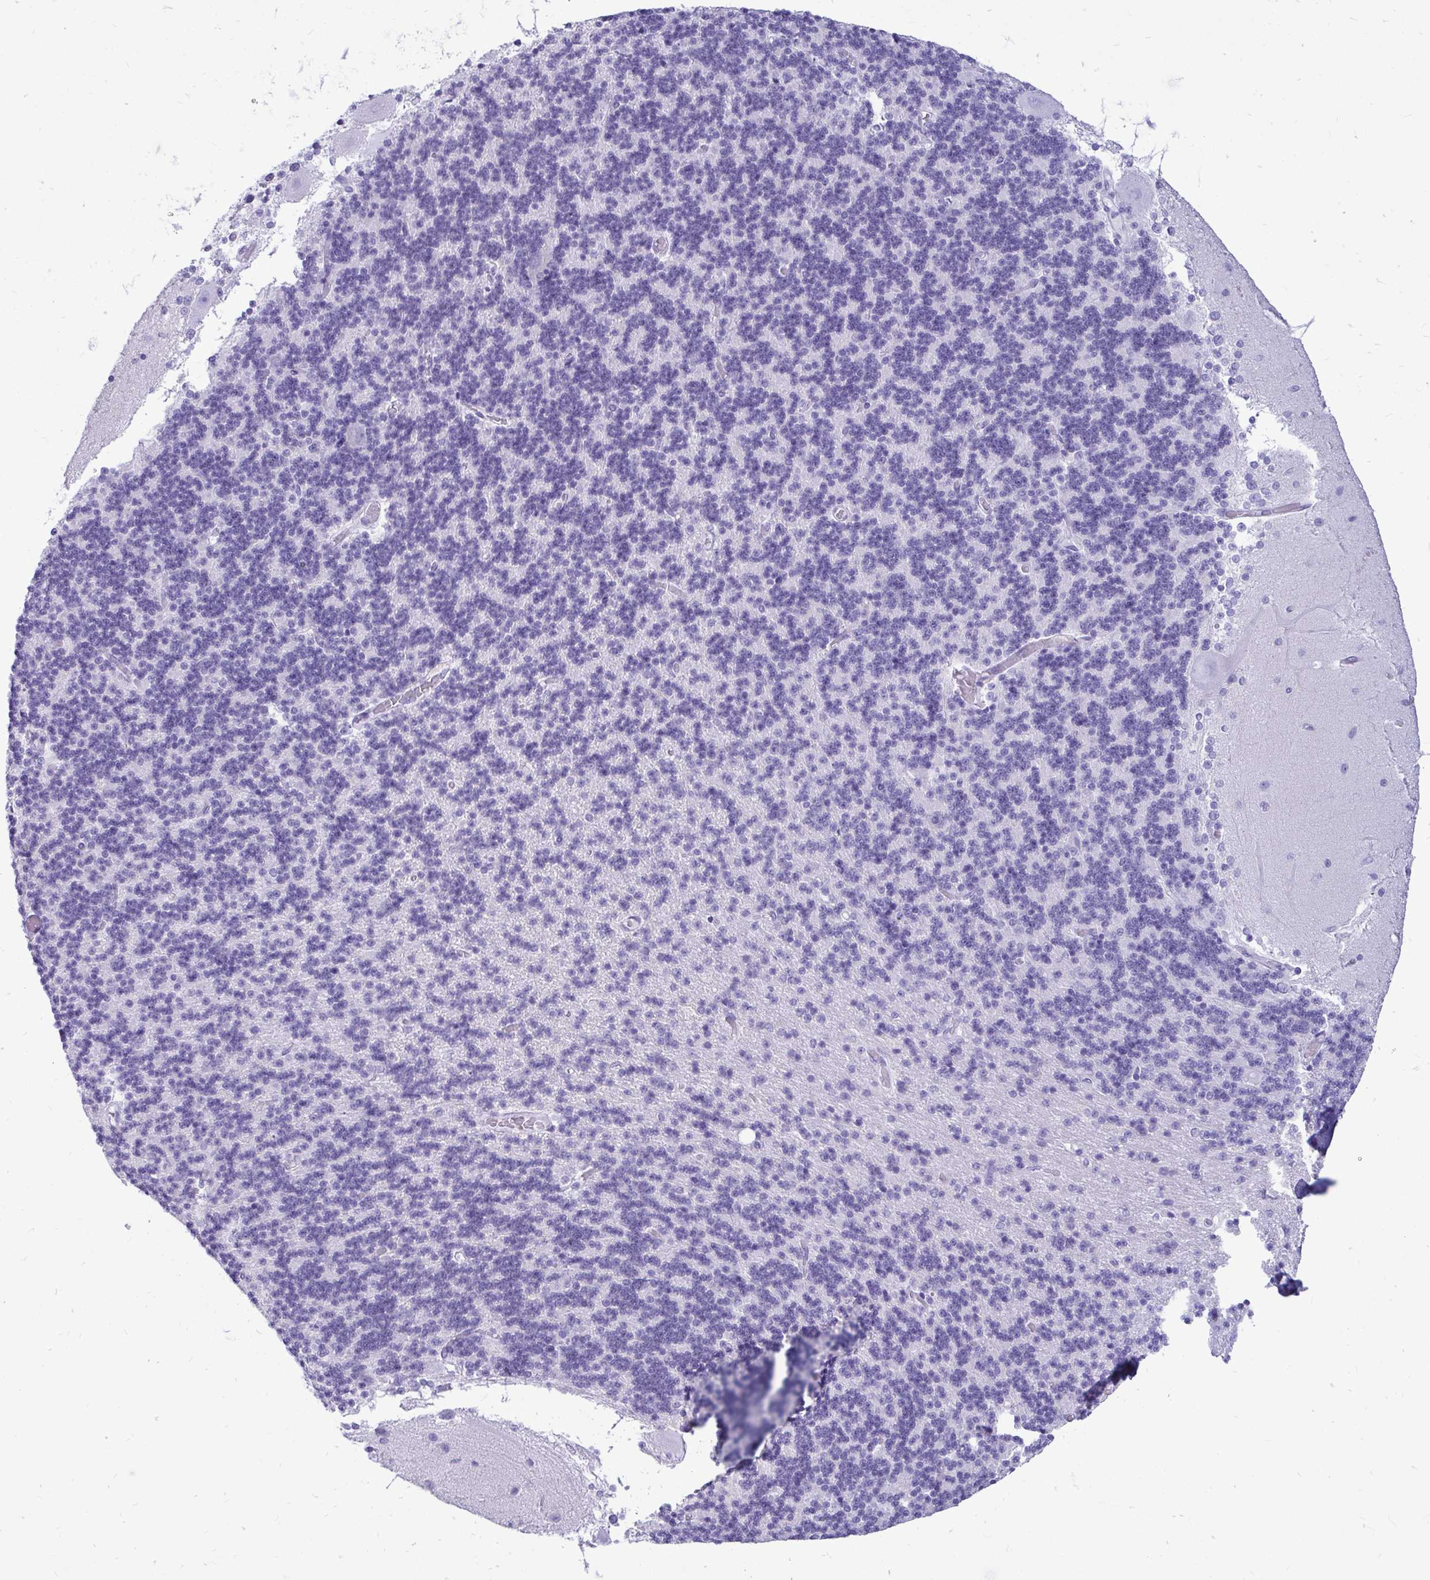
{"staining": {"intensity": "negative", "quantity": "none", "location": "none"}, "tissue": "cerebellum", "cell_type": "Cells in granular layer", "image_type": "normal", "snomed": [{"axis": "morphology", "description": "Normal tissue, NOS"}, {"axis": "topography", "description": "Cerebellum"}], "caption": "IHC image of unremarkable human cerebellum stained for a protein (brown), which reveals no positivity in cells in granular layer.", "gene": "OR10R2", "patient": {"sex": "female", "age": 54}}